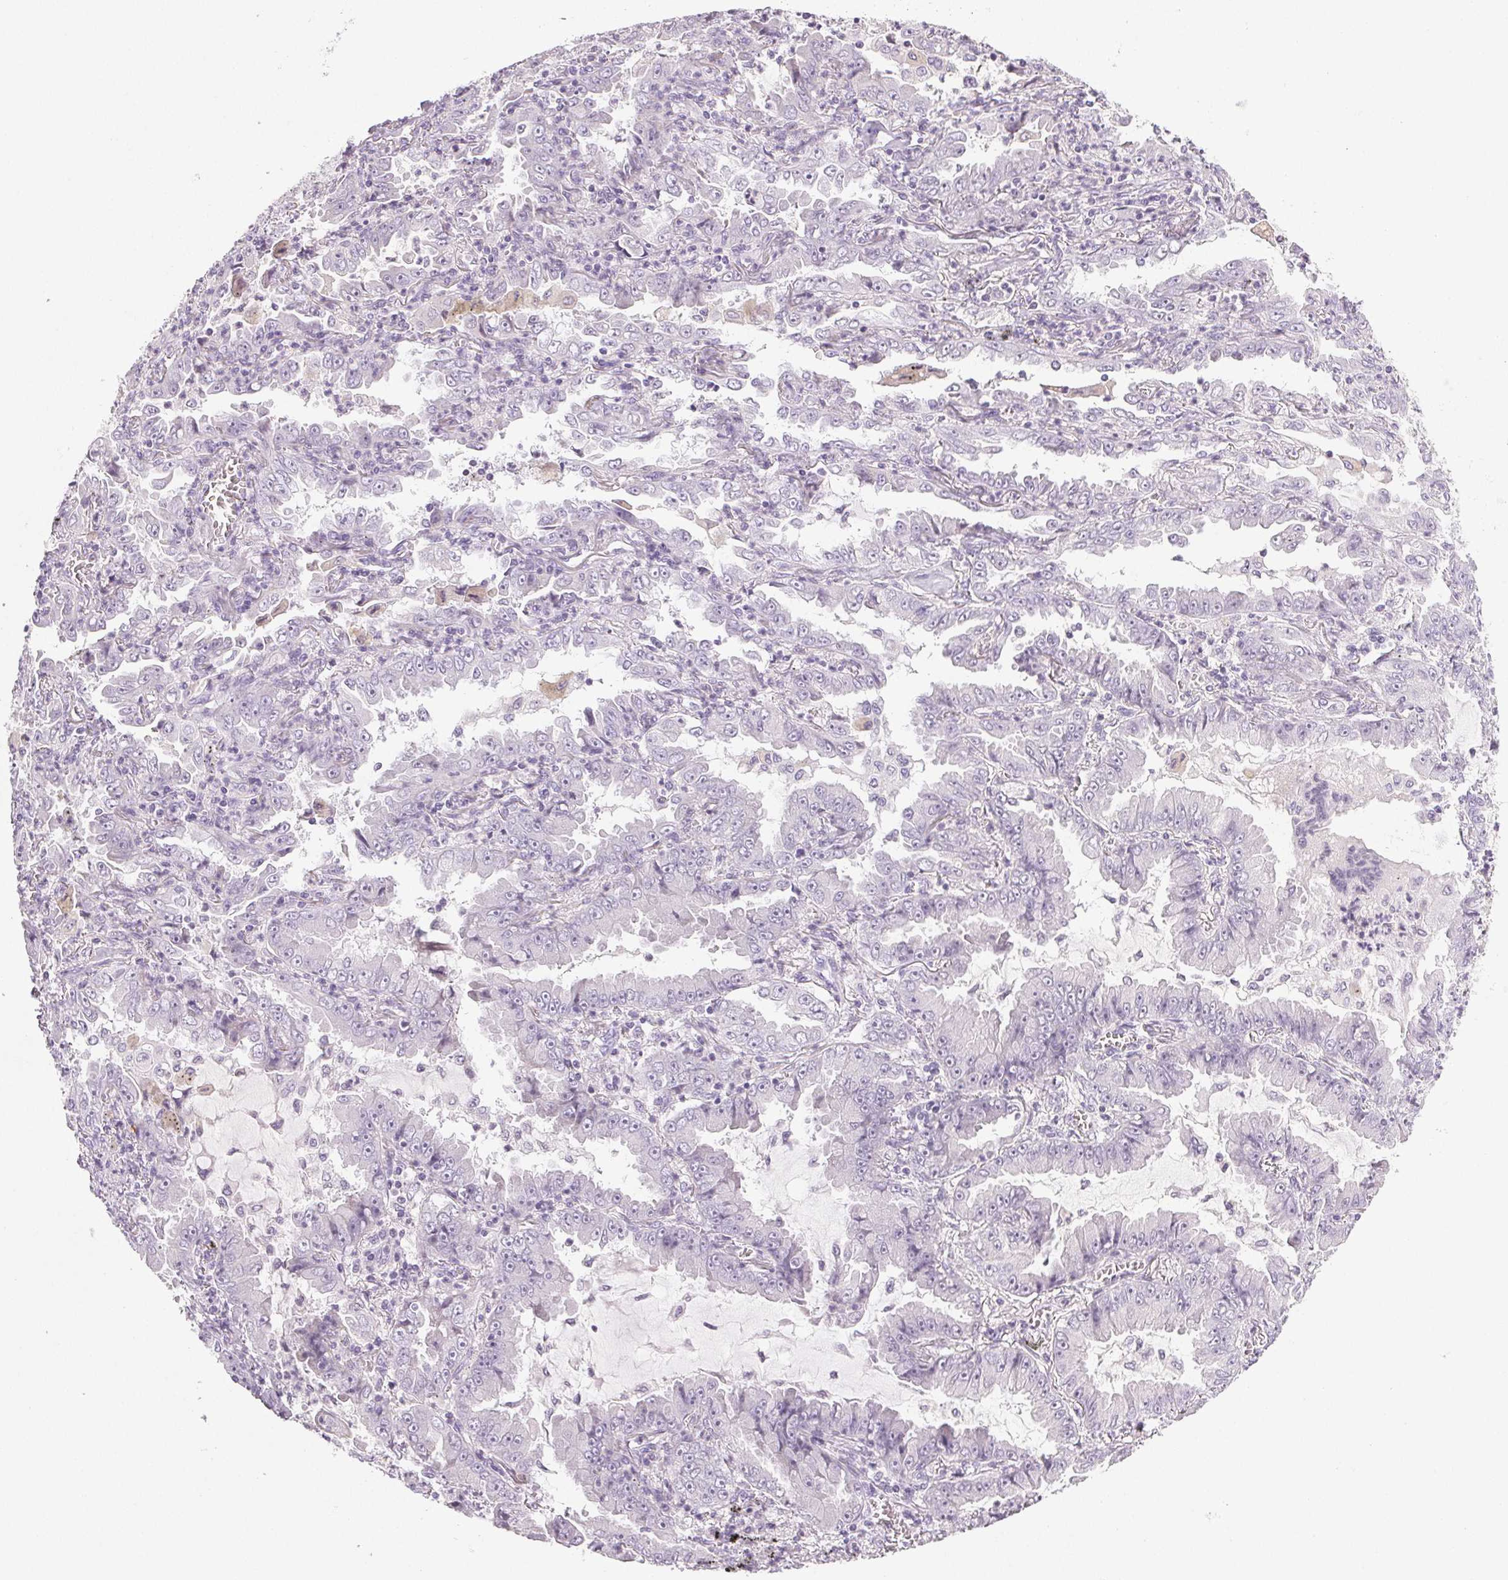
{"staining": {"intensity": "negative", "quantity": "none", "location": "none"}, "tissue": "lung cancer", "cell_type": "Tumor cells", "image_type": "cancer", "snomed": [{"axis": "morphology", "description": "Adenocarcinoma, NOS"}, {"axis": "topography", "description": "Lung"}], "caption": "The IHC histopathology image has no significant expression in tumor cells of adenocarcinoma (lung) tissue.", "gene": "COL7A1", "patient": {"sex": "female", "age": 52}}